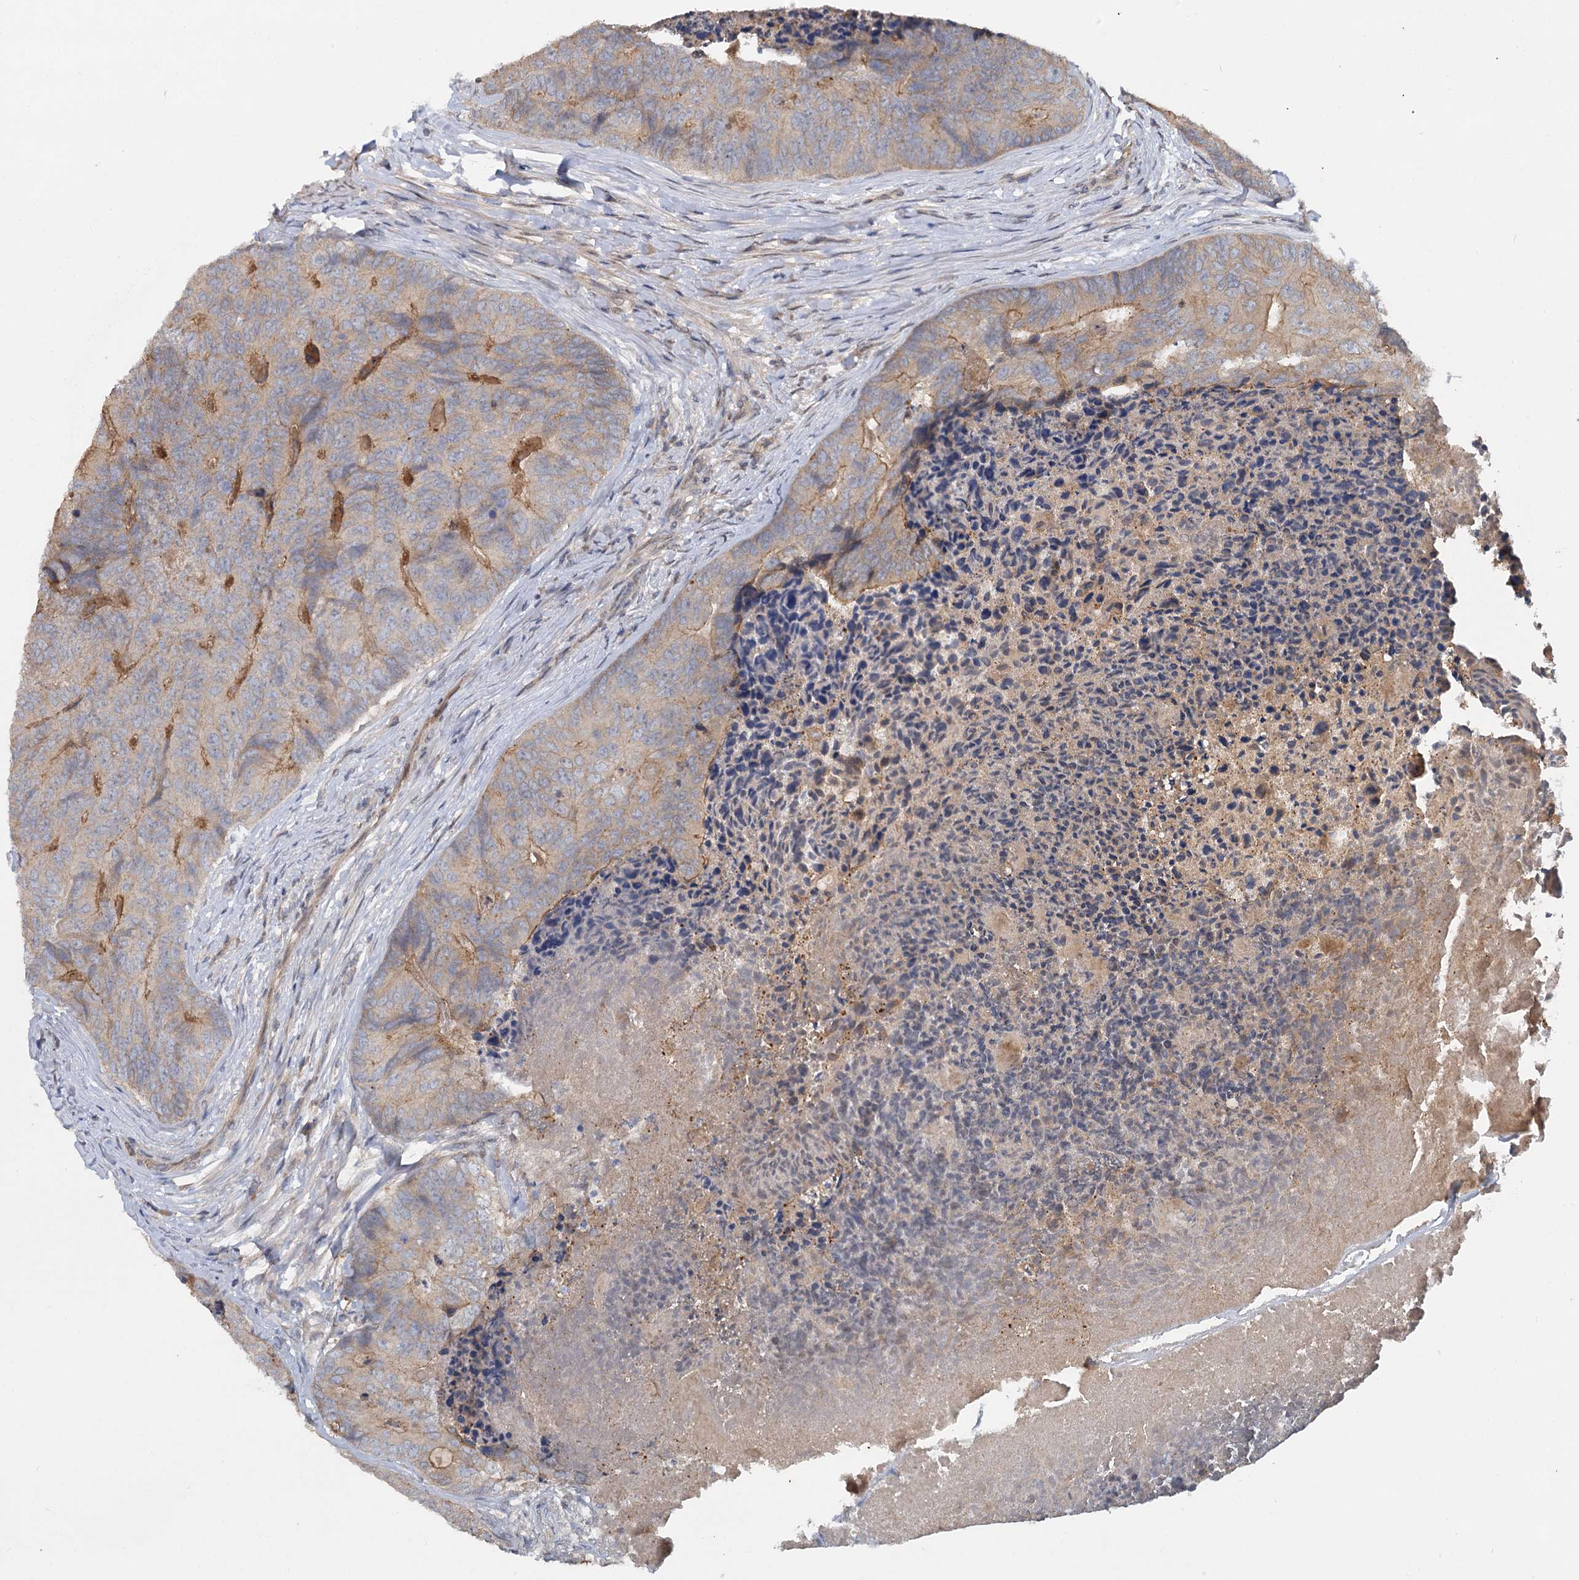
{"staining": {"intensity": "weak", "quantity": ">75%", "location": "cytoplasmic/membranous"}, "tissue": "colorectal cancer", "cell_type": "Tumor cells", "image_type": "cancer", "snomed": [{"axis": "morphology", "description": "Adenocarcinoma, NOS"}, {"axis": "topography", "description": "Colon"}], "caption": "IHC image of neoplastic tissue: colorectal cancer (adenocarcinoma) stained using IHC demonstrates low levels of weak protein expression localized specifically in the cytoplasmic/membranous of tumor cells, appearing as a cytoplasmic/membranous brown color.", "gene": "ZNF324", "patient": {"sex": "female", "age": 67}}